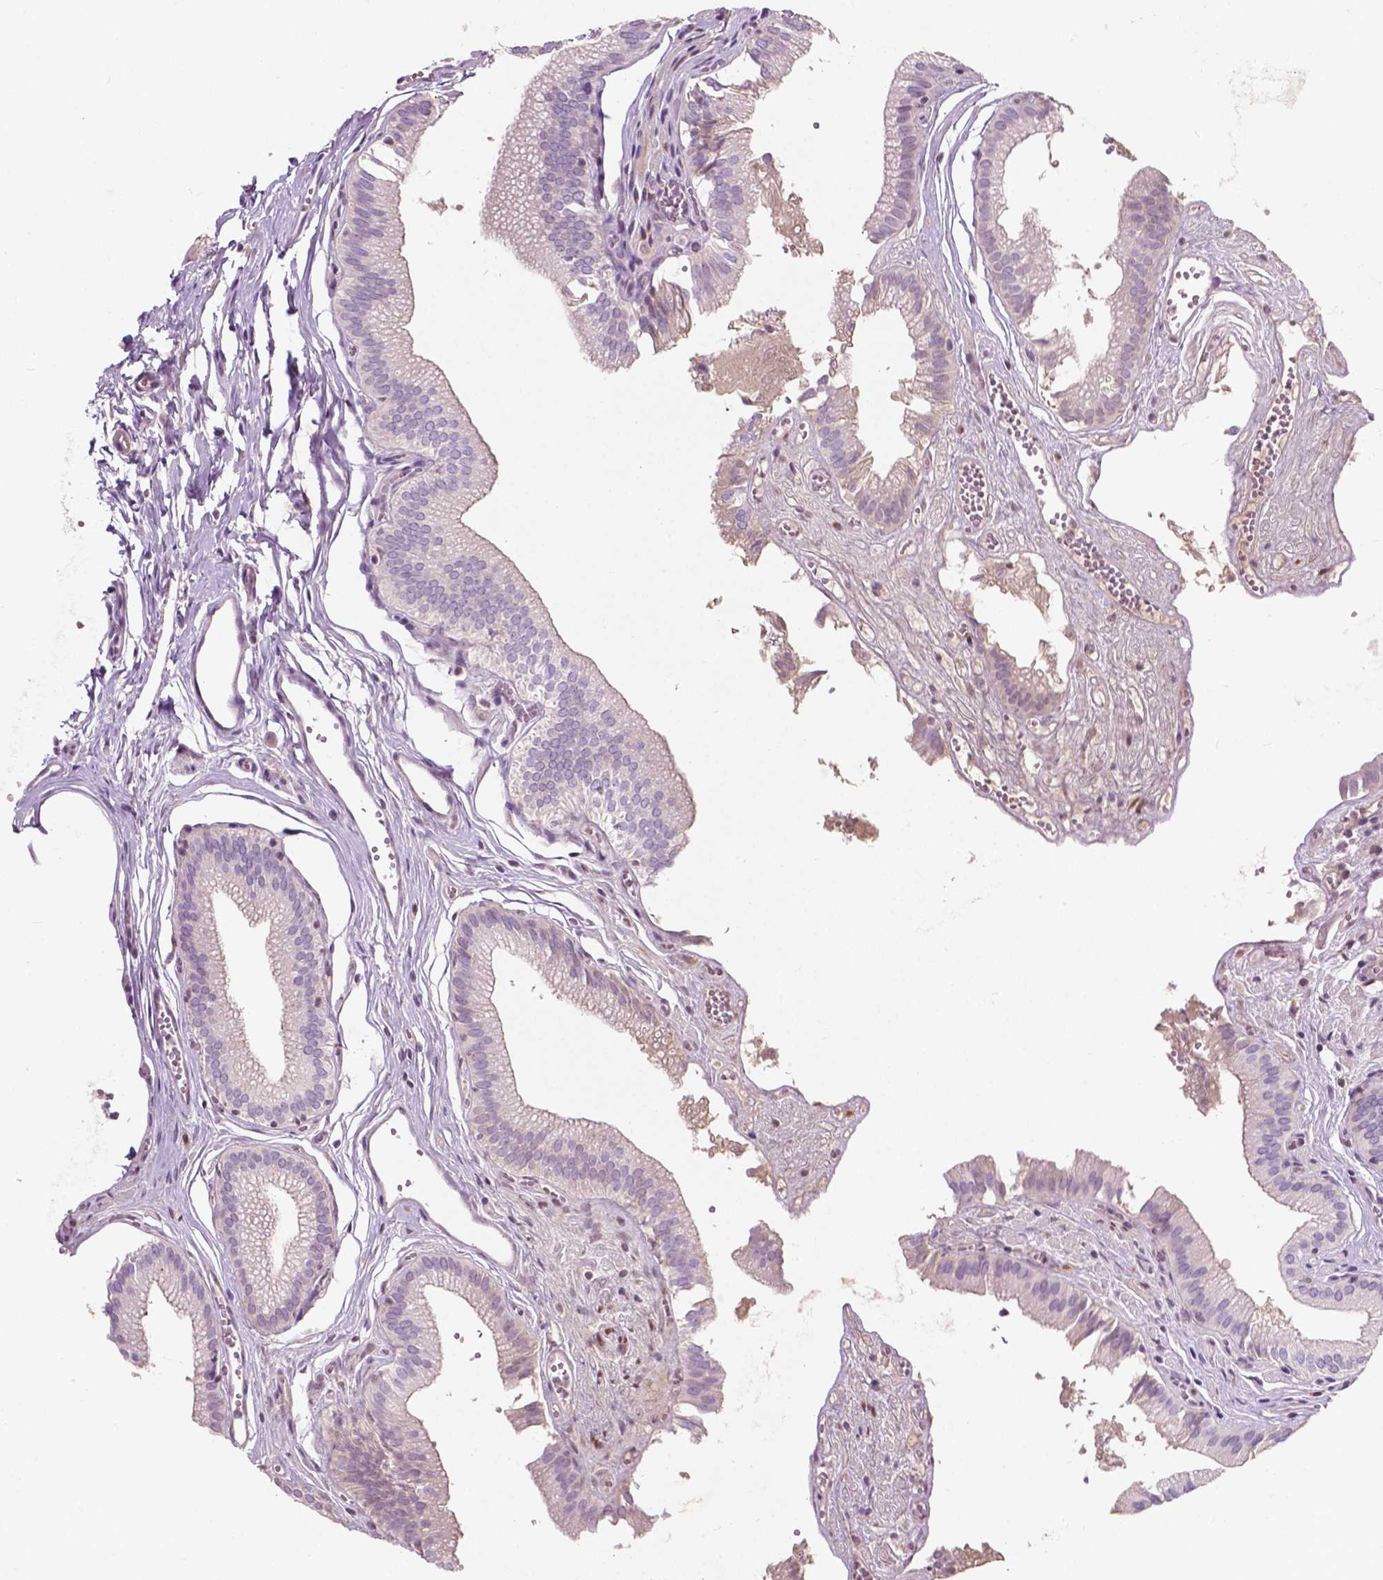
{"staining": {"intensity": "weak", "quantity": "<25%", "location": "cytoplasmic/membranous"}, "tissue": "gallbladder", "cell_type": "Glandular cells", "image_type": "normal", "snomed": [{"axis": "morphology", "description": "Normal tissue, NOS"}, {"axis": "topography", "description": "Gallbladder"}, {"axis": "topography", "description": "Peripheral nerve tissue"}], "caption": "This image is of benign gallbladder stained with IHC to label a protein in brown with the nuclei are counter-stained blue. There is no staining in glandular cells. Brightfield microscopy of immunohistochemistry (IHC) stained with DAB (3,3'-diaminobenzidine) (brown) and hematoxylin (blue), captured at high magnification.", "gene": "GPR37", "patient": {"sex": "male", "age": 17}}